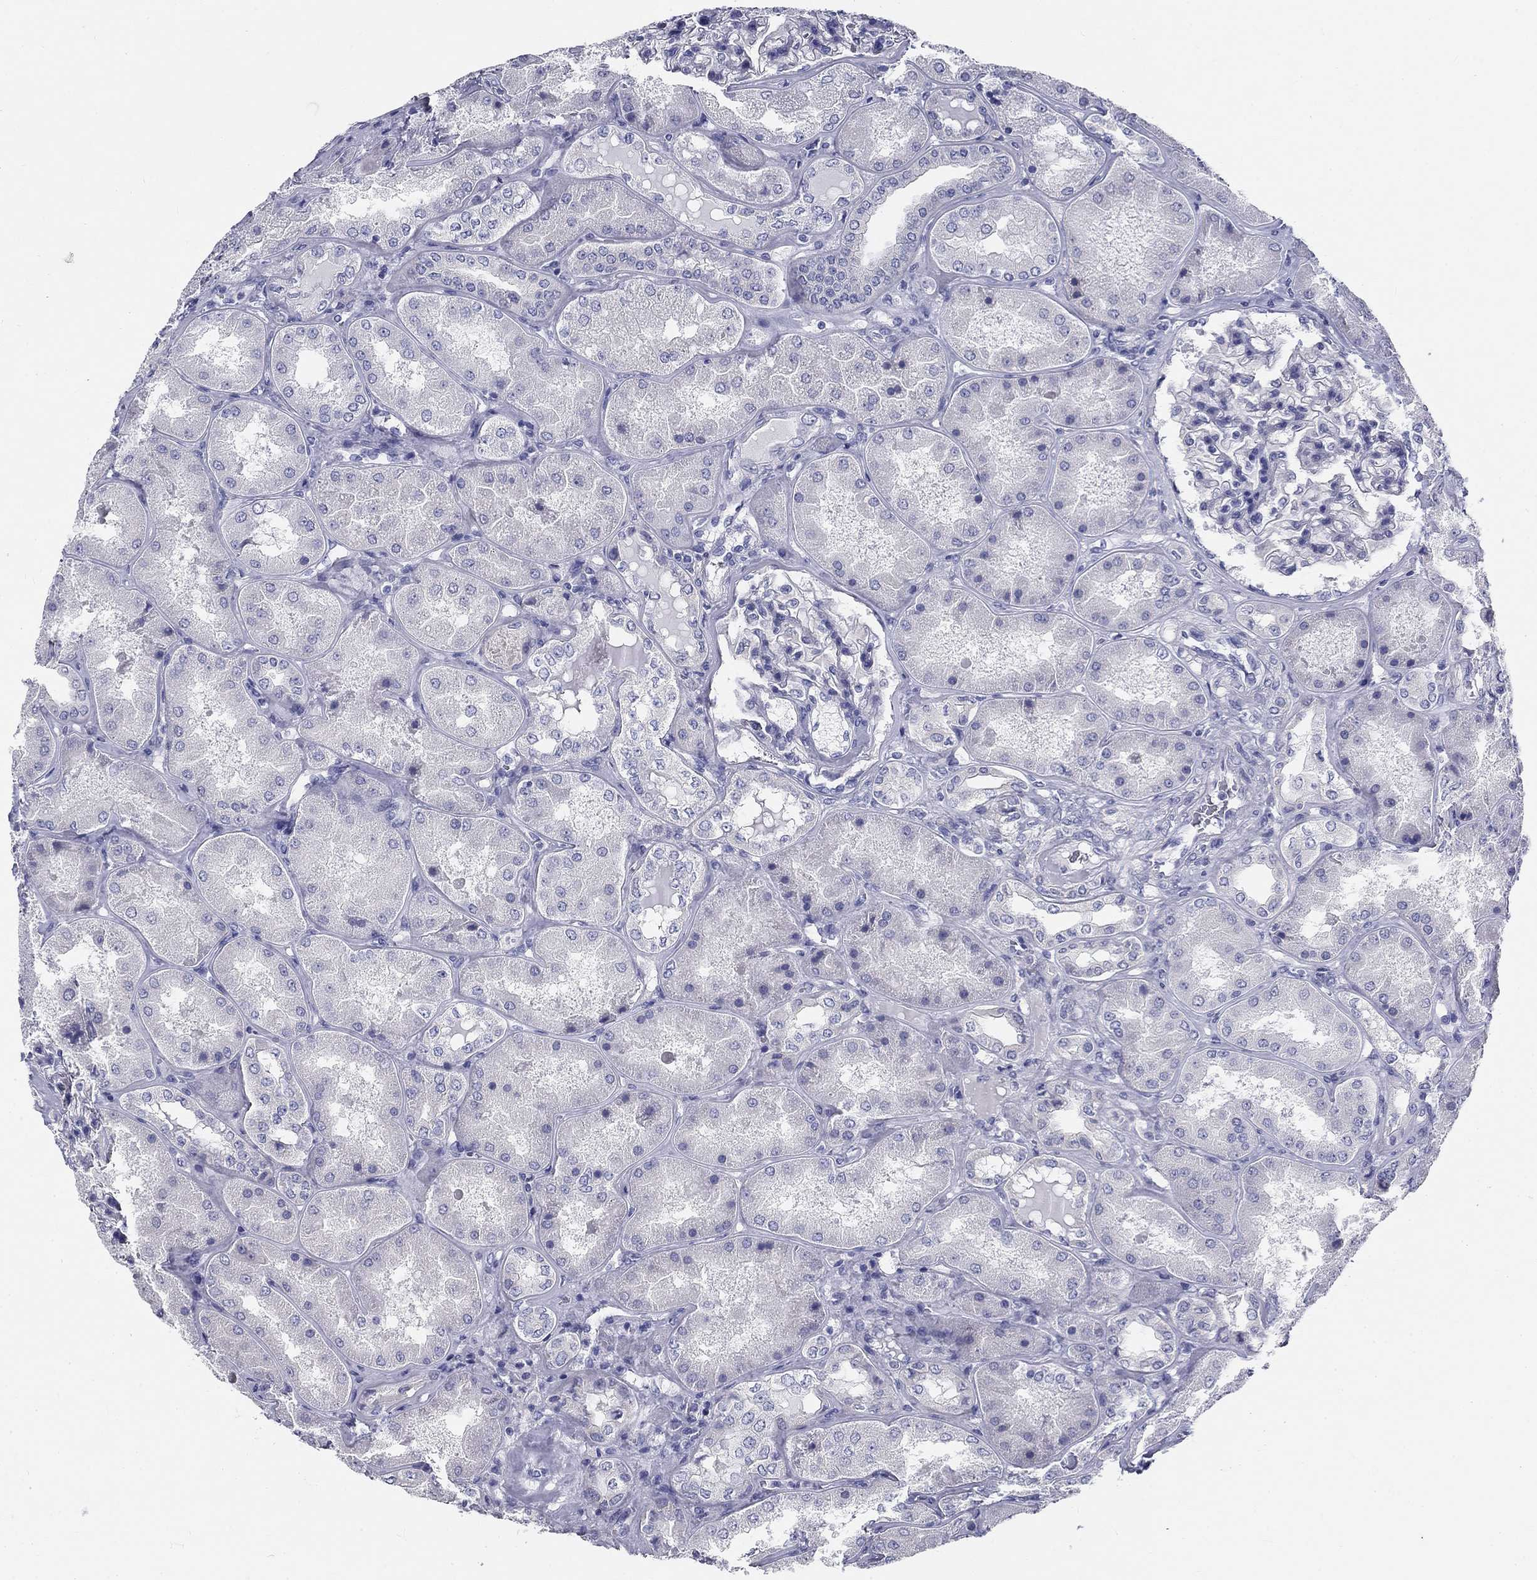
{"staining": {"intensity": "negative", "quantity": "none", "location": "none"}, "tissue": "kidney", "cell_type": "Cells in glomeruli", "image_type": "normal", "snomed": [{"axis": "morphology", "description": "Normal tissue, NOS"}, {"axis": "topography", "description": "Kidney"}], "caption": "Immunohistochemistry (IHC) image of unremarkable kidney: human kidney stained with DAB displays no significant protein positivity in cells in glomeruli. (DAB (3,3'-diaminobenzidine) IHC visualized using brightfield microscopy, high magnification).", "gene": "GALNTL5", "patient": {"sex": "female", "age": 56}}